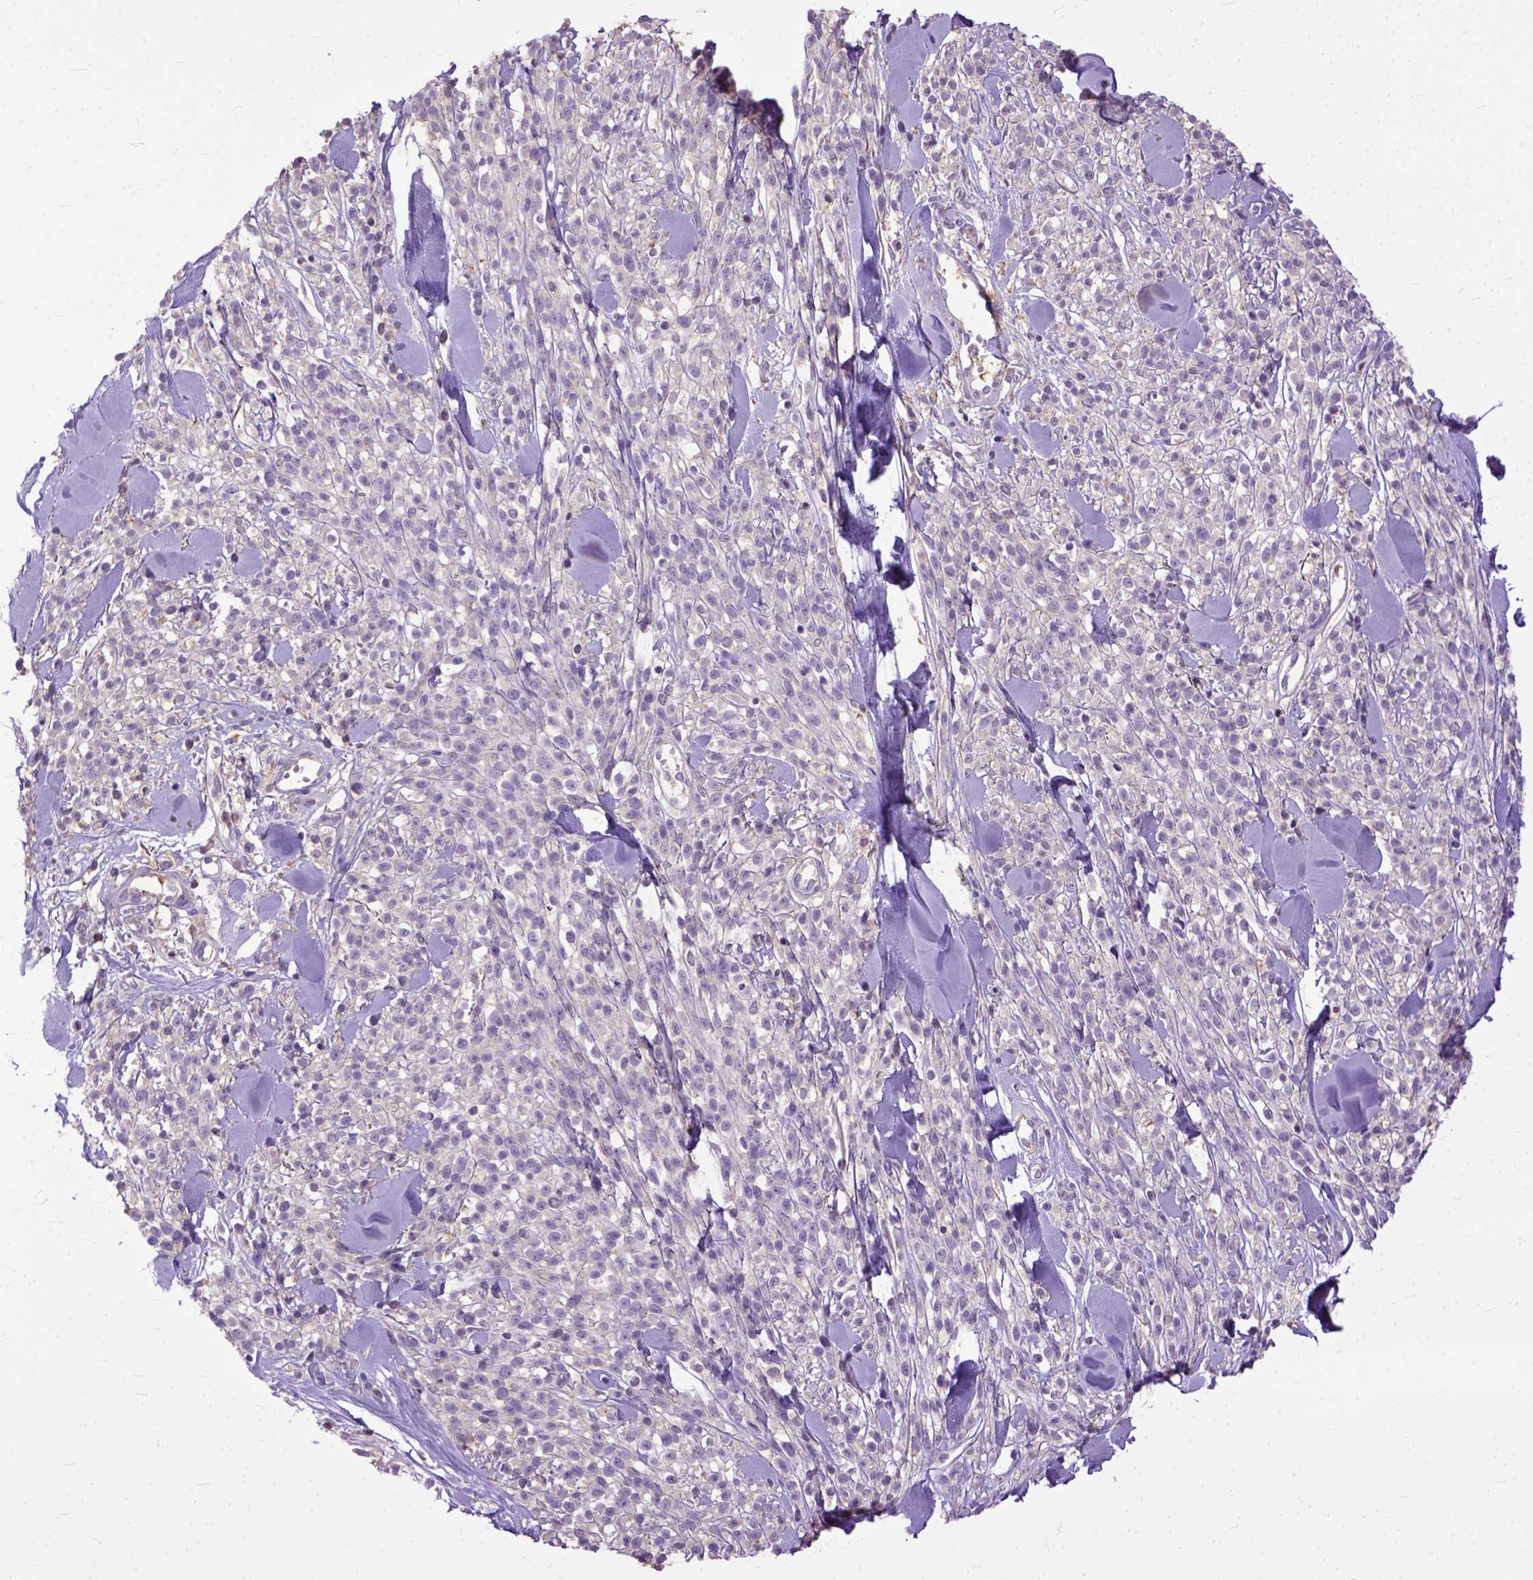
{"staining": {"intensity": "negative", "quantity": "none", "location": "none"}, "tissue": "melanoma", "cell_type": "Tumor cells", "image_type": "cancer", "snomed": [{"axis": "morphology", "description": "Malignant melanoma, NOS"}, {"axis": "topography", "description": "Skin"}, {"axis": "topography", "description": "Skin of trunk"}], "caption": "Tumor cells are negative for brown protein staining in melanoma.", "gene": "NAMPT", "patient": {"sex": "male", "age": 74}}